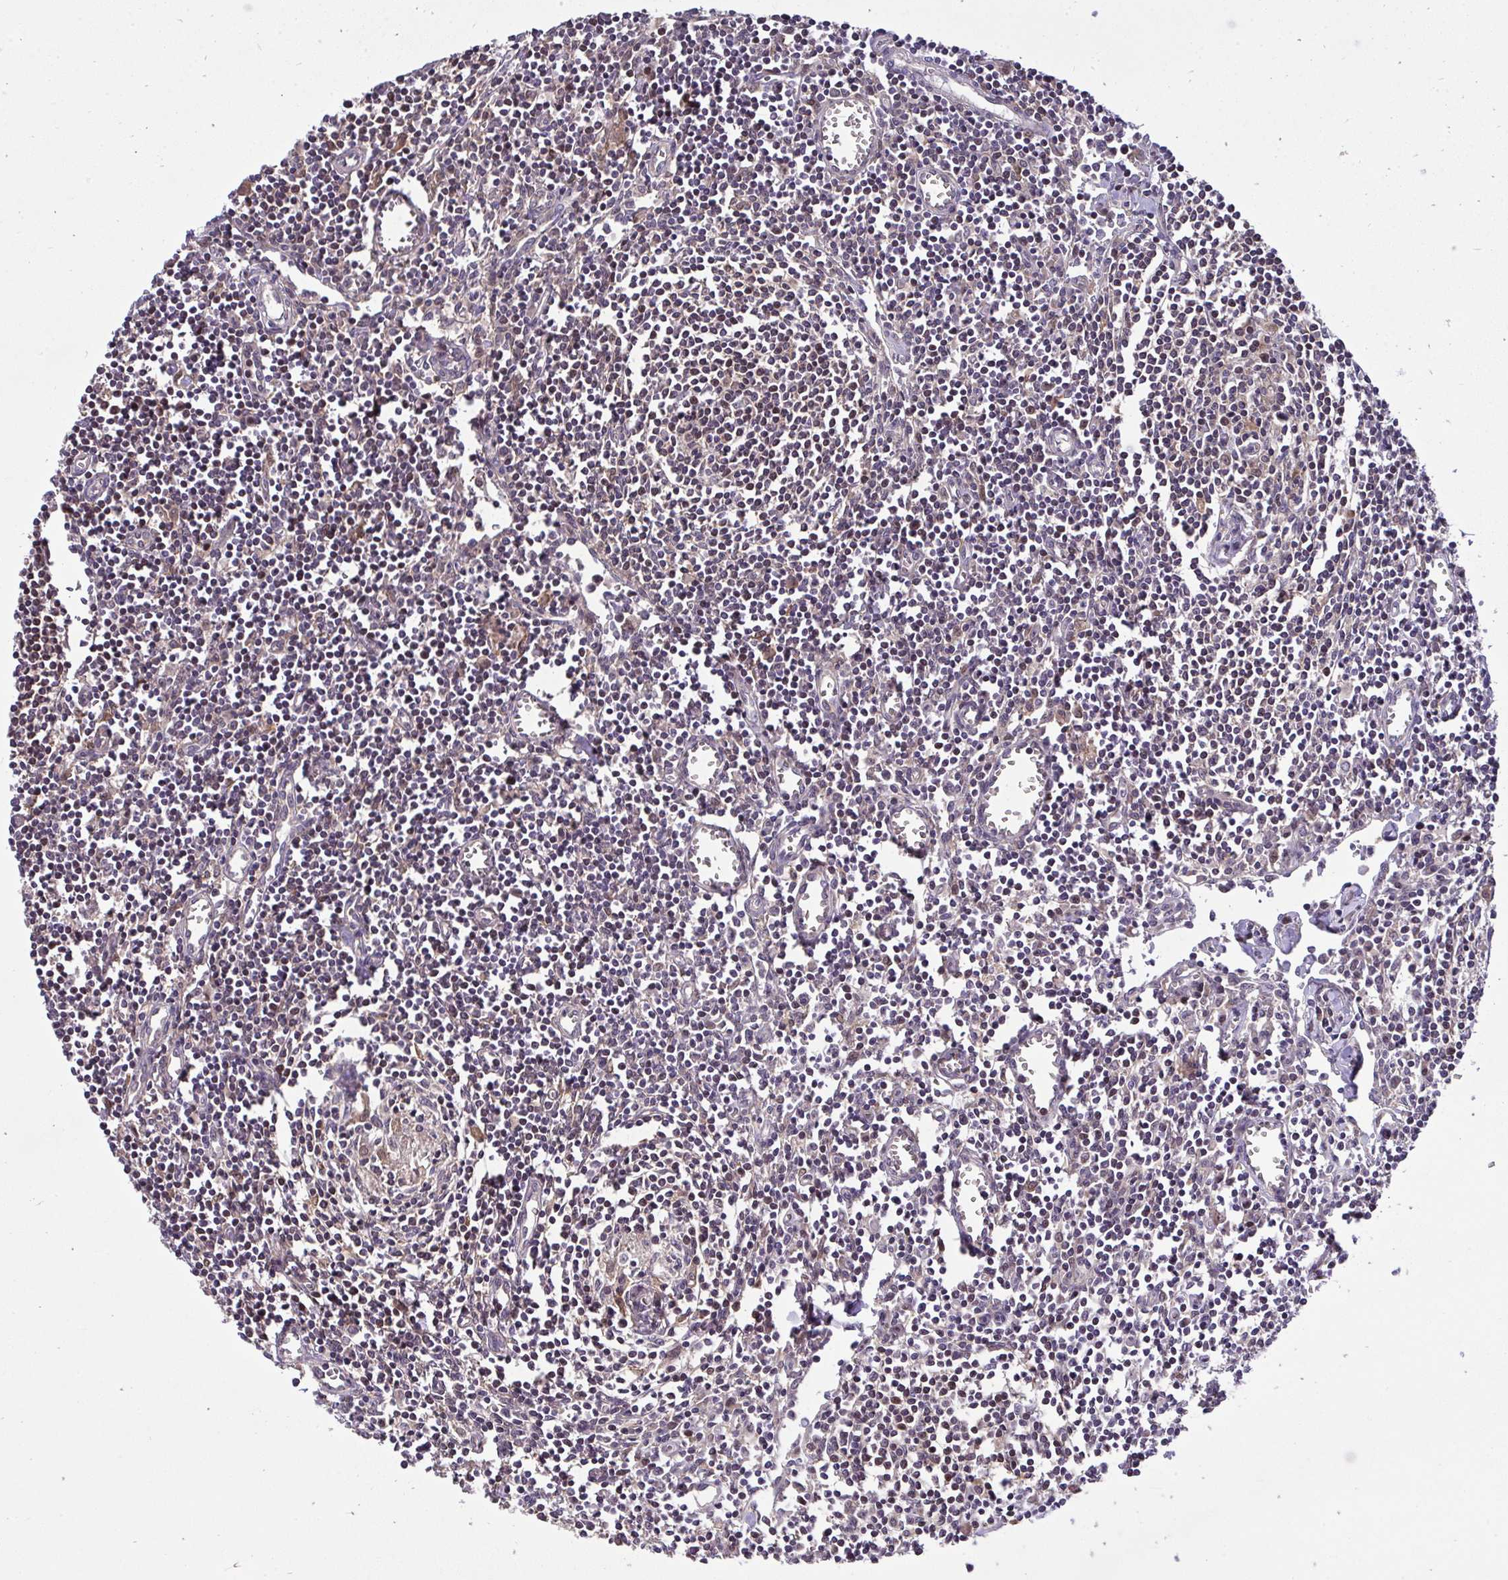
{"staining": {"intensity": "weak", "quantity": "<25%", "location": "cytoplasmic/membranous"}, "tissue": "lymph node", "cell_type": "Germinal center cells", "image_type": "normal", "snomed": [{"axis": "morphology", "description": "Normal tissue, NOS"}, {"axis": "topography", "description": "Lymph node"}], "caption": "Immunohistochemistry micrograph of unremarkable lymph node: lymph node stained with DAB (3,3'-diaminobenzidine) reveals no significant protein staining in germinal center cells.", "gene": "RDH14", "patient": {"sex": "male", "age": 66}}